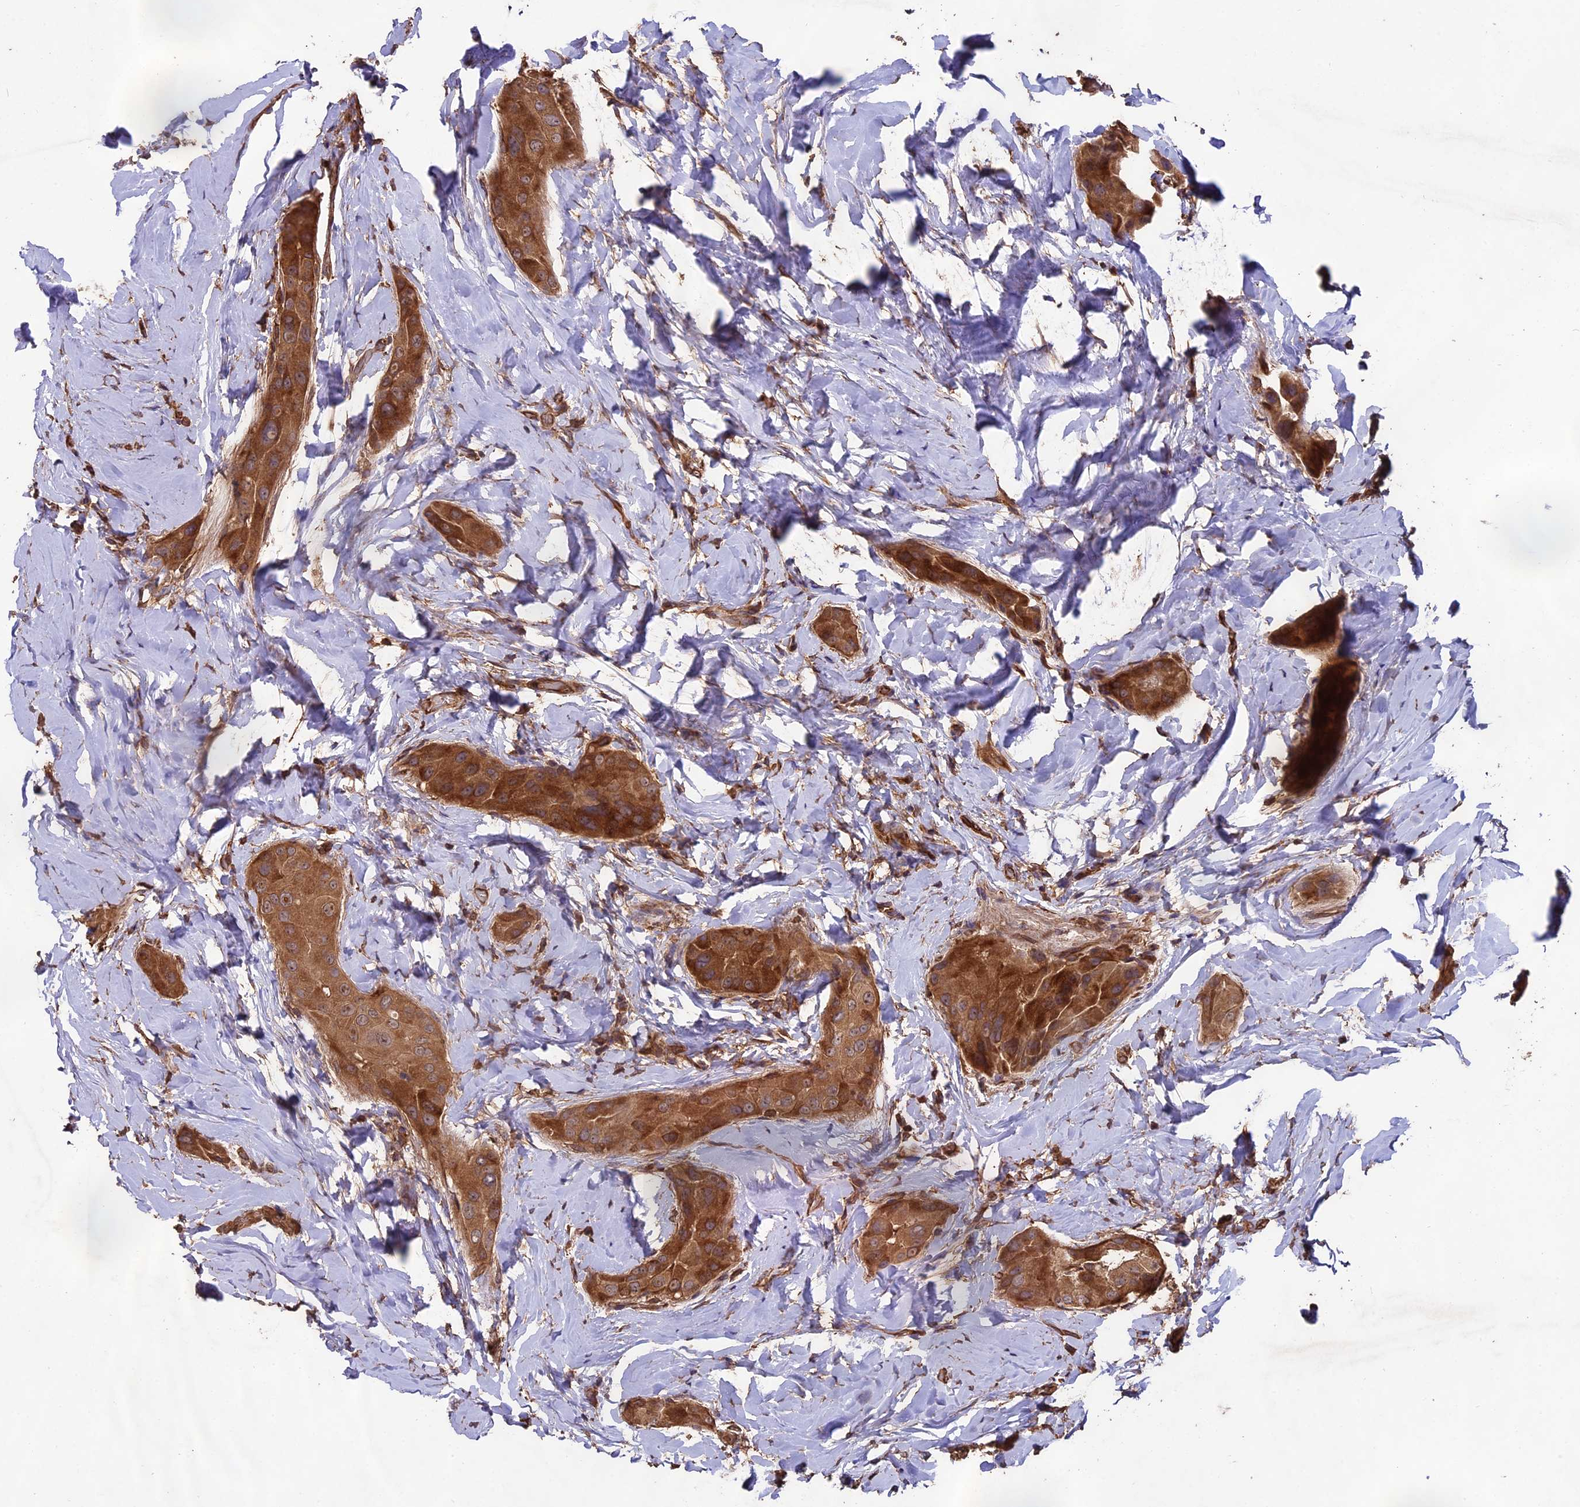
{"staining": {"intensity": "strong", "quantity": ">75%", "location": "cytoplasmic/membranous"}, "tissue": "thyroid cancer", "cell_type": "Tumor cells", "image_type": "cancer", "snomed": [{"axis": "morphology", "description": "Papillary adenocarcinoma, NOS"}, {"axis": "topography", "description": "Thyroid gland"}], "caption": "Human papillary adenocarcinoma (thyroid) stained with a protein marker displays strong staining in tumor cells.", "gene": "TTLL10", "patient": {"sex": "male", "age": 33}}